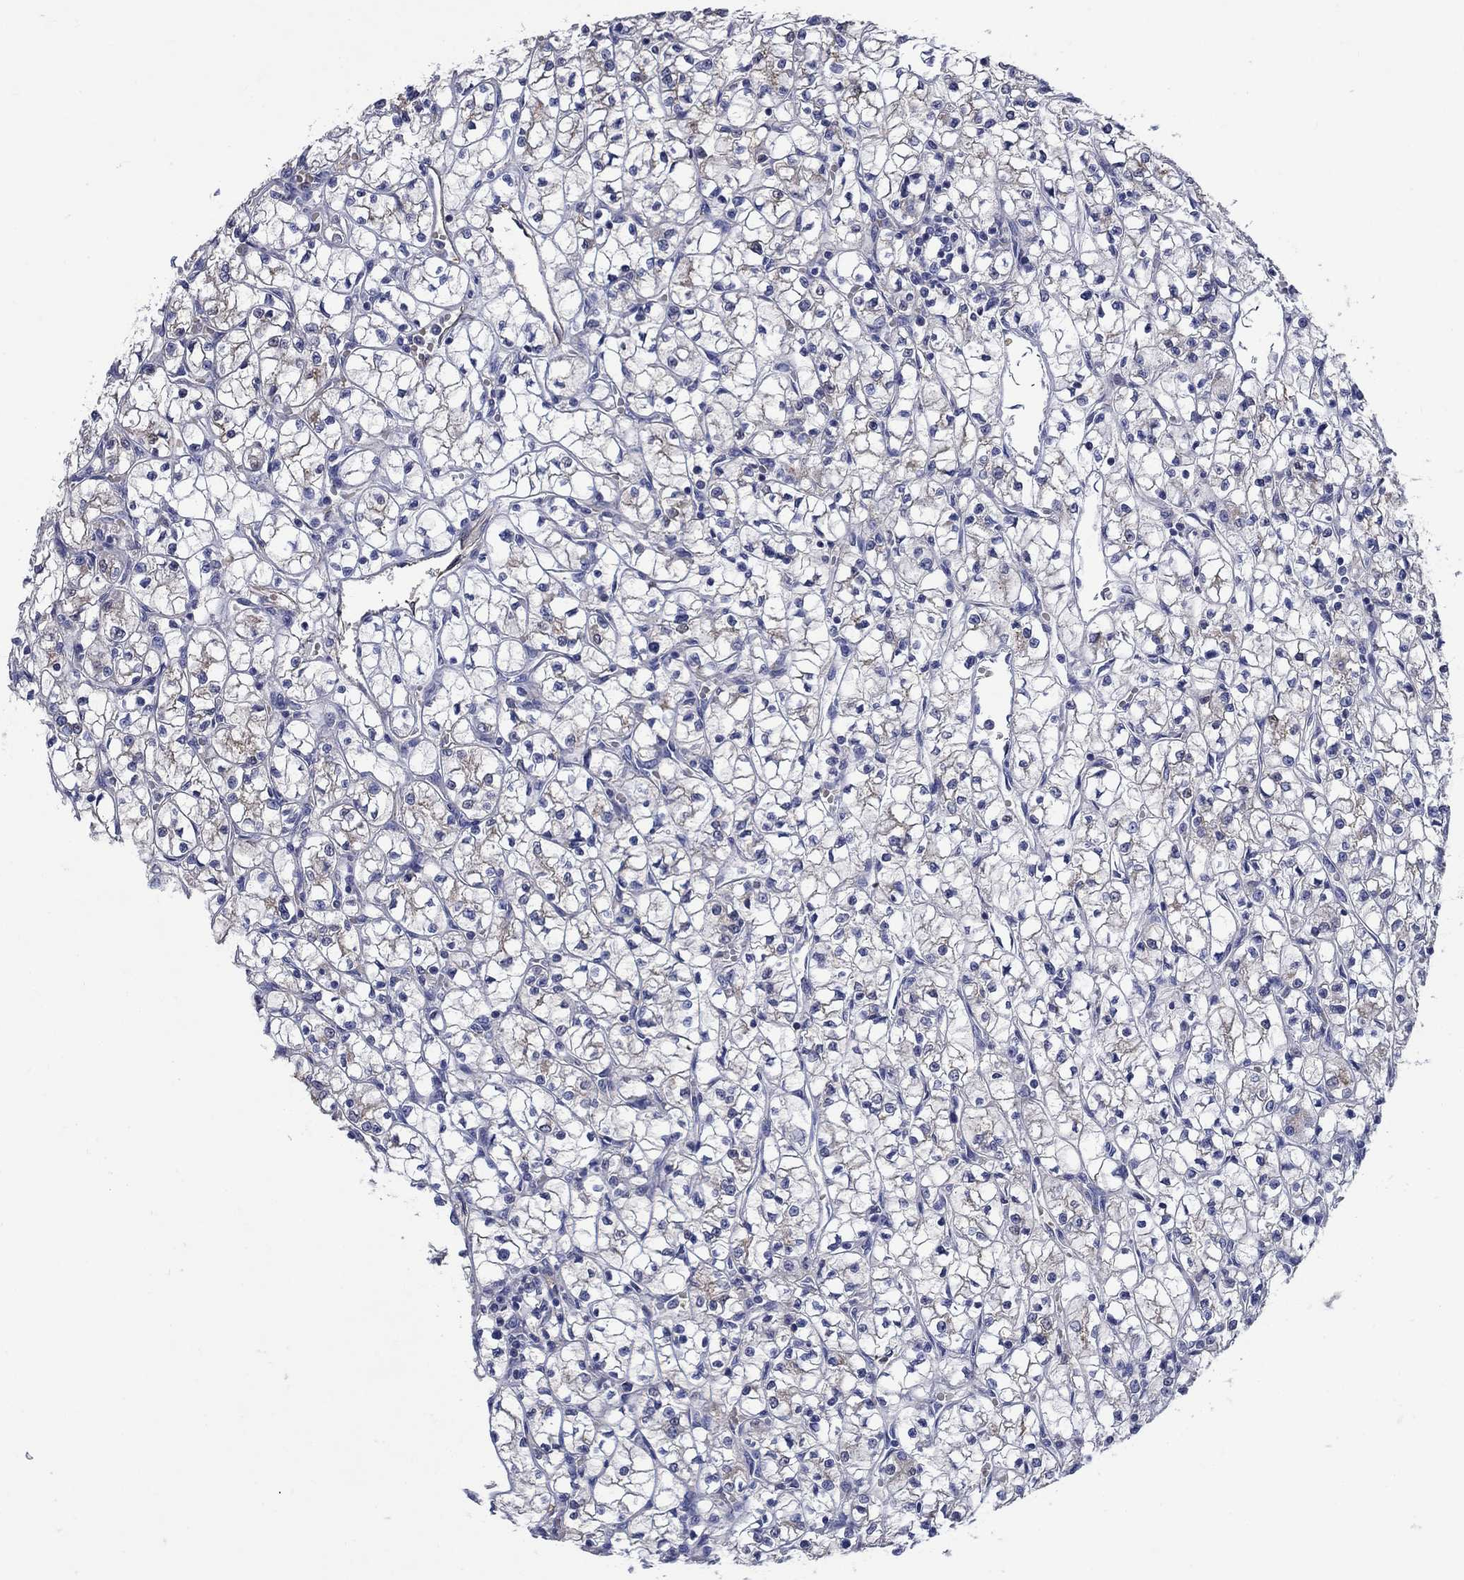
{"staining": {"intensity": "negative", "quantity": "none", "location": "none"}, "tissue": "renal cancer", "cell_type": "Tumor cells", "image_type": "cancer", "snomed": [{"axis": "morphology", "description": "Adenocarcinoma, NOS"}, {"axis": "topography", "description": "Kidney"}], "caption": "Immunohistochemistry micrograph of human renal cancer (adenocarcinoma) stained for a protein (brown), which shows no staining in tumor cells. (DAB immunohistochemistry (IHC), high magnification).", "gene": "FLNC", "patient": {"sex": "female", "age": 64}}